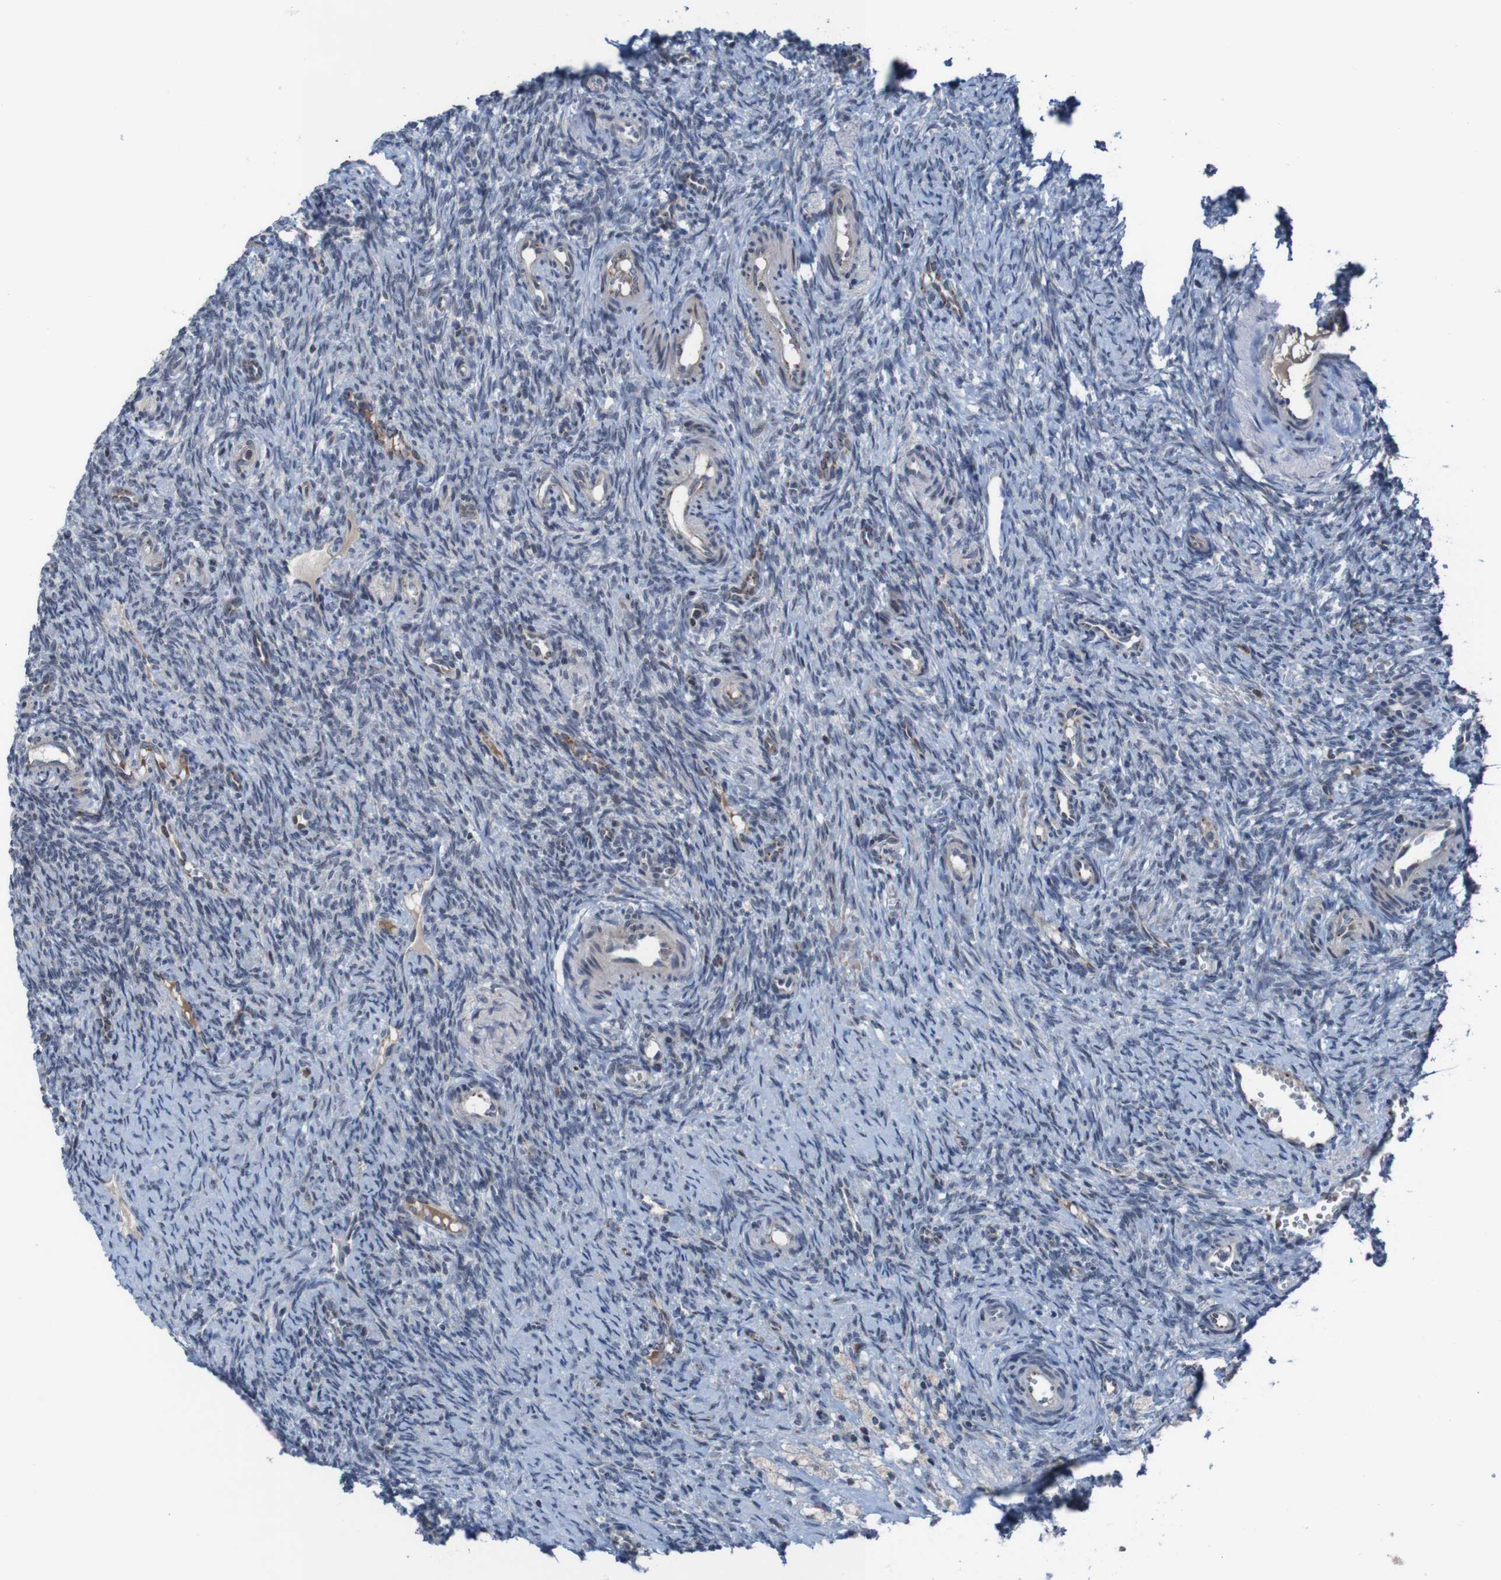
{"staining": {"intensity": "moderate", "quantity": ">75%", "location": "cytoplasmic/membranous"}, "tissue": "ovary", "cell_type": "Follicle cells", "image_type": "normal", "snomed": [{"axis": "morphology", "description": "Normal tissue, NOS"}, {"axis": "topography", "description": "Ovary"}], "caption": "An immunohistochemistry (IHC) micrograph of normal tissue is shown. Protein staining in brown labels moderate cytoplasmic/membranous positivity in ovary within follicle cells. The protein of interest is shown in brown color, while the nuclei are stained blue.", "gene": "UNG", "patient": {"sex": "female", "age": 41}}